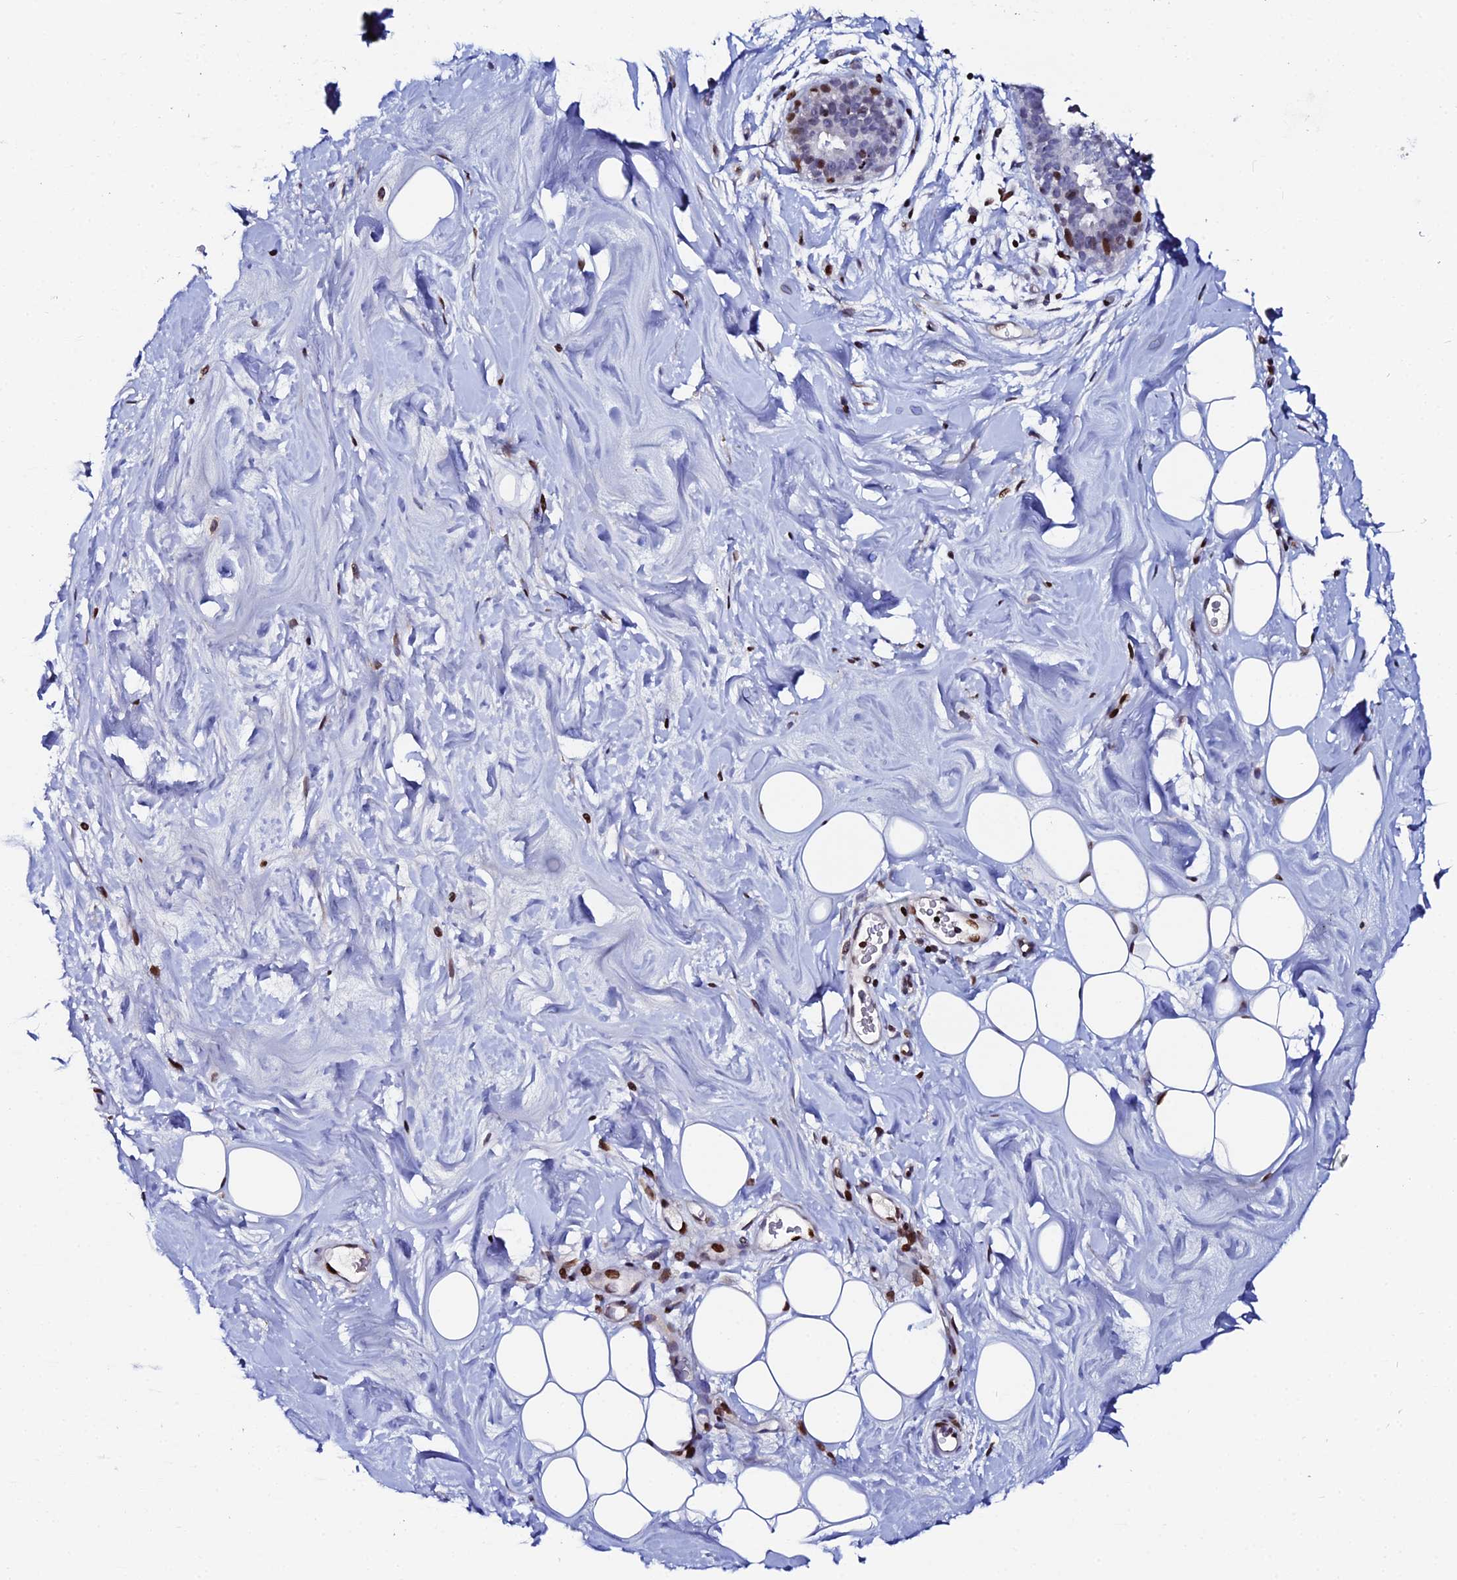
{"staining": {"intensity": "negative", "quantity": "none", "location": "none"}, "tissue": "adipose tissue", "cell_type": "Adipocytes", "image_type": "normal", "snomed": [{"axis": "morphology", "description": "Normal tissue, NOS"}, {"axis": "topography", "description": "Breast"}], "caption": "DAB (3,3'-diaminobenzidine) immunohistochemical staining of benign adipose tissue shows no significant positivity in adipocytes. Nuclei are stained in blue.", "gene": "MYNN", "patient": {"sex": "female", "age": 26}}